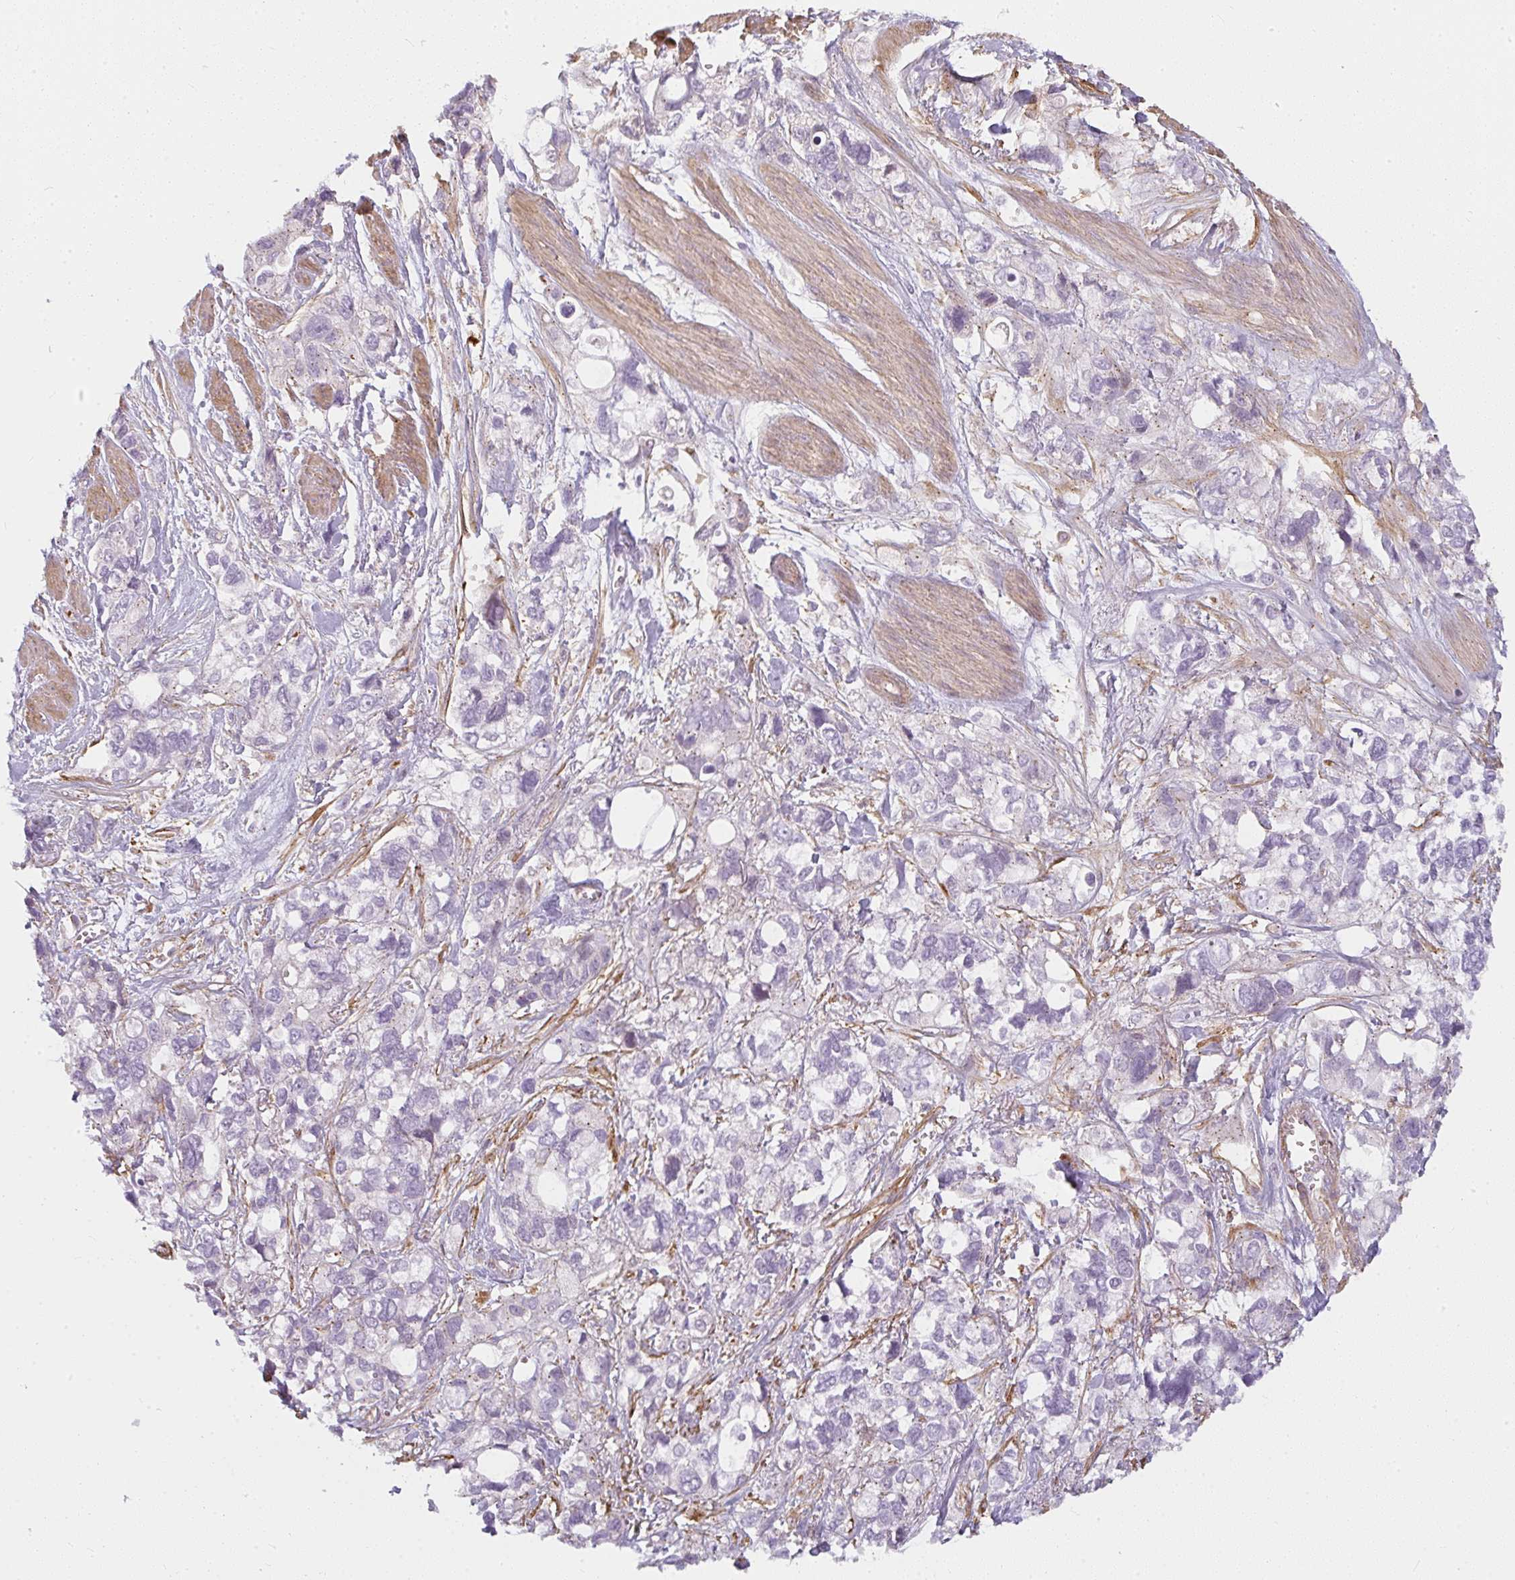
{"staining": {"intensity": "negative", "quantity": "none", "location": "none"}, "tissue": "stomach cancer", "cell_type": "Tumor cells", "image_type": "cancer", "snomed": [{"axis": "morphology", "description": "Adenocarcinoma, NOS"}, {"axis": "topography", "description": "Stomach, upper"}], "caption": "This is a photomicrograph of immunohistochemistry staining of stomach cancer, which shows no staining in tumor cells. Brightfield microscopy of immunohistochemistry (IHC) stained with DAB (3,3'-diaminobenzidine) (brown) and hematoxylin (blue), captured at high magnification.", "gene": "SULF1", "patient": {"sex": "female", "age": 81}}